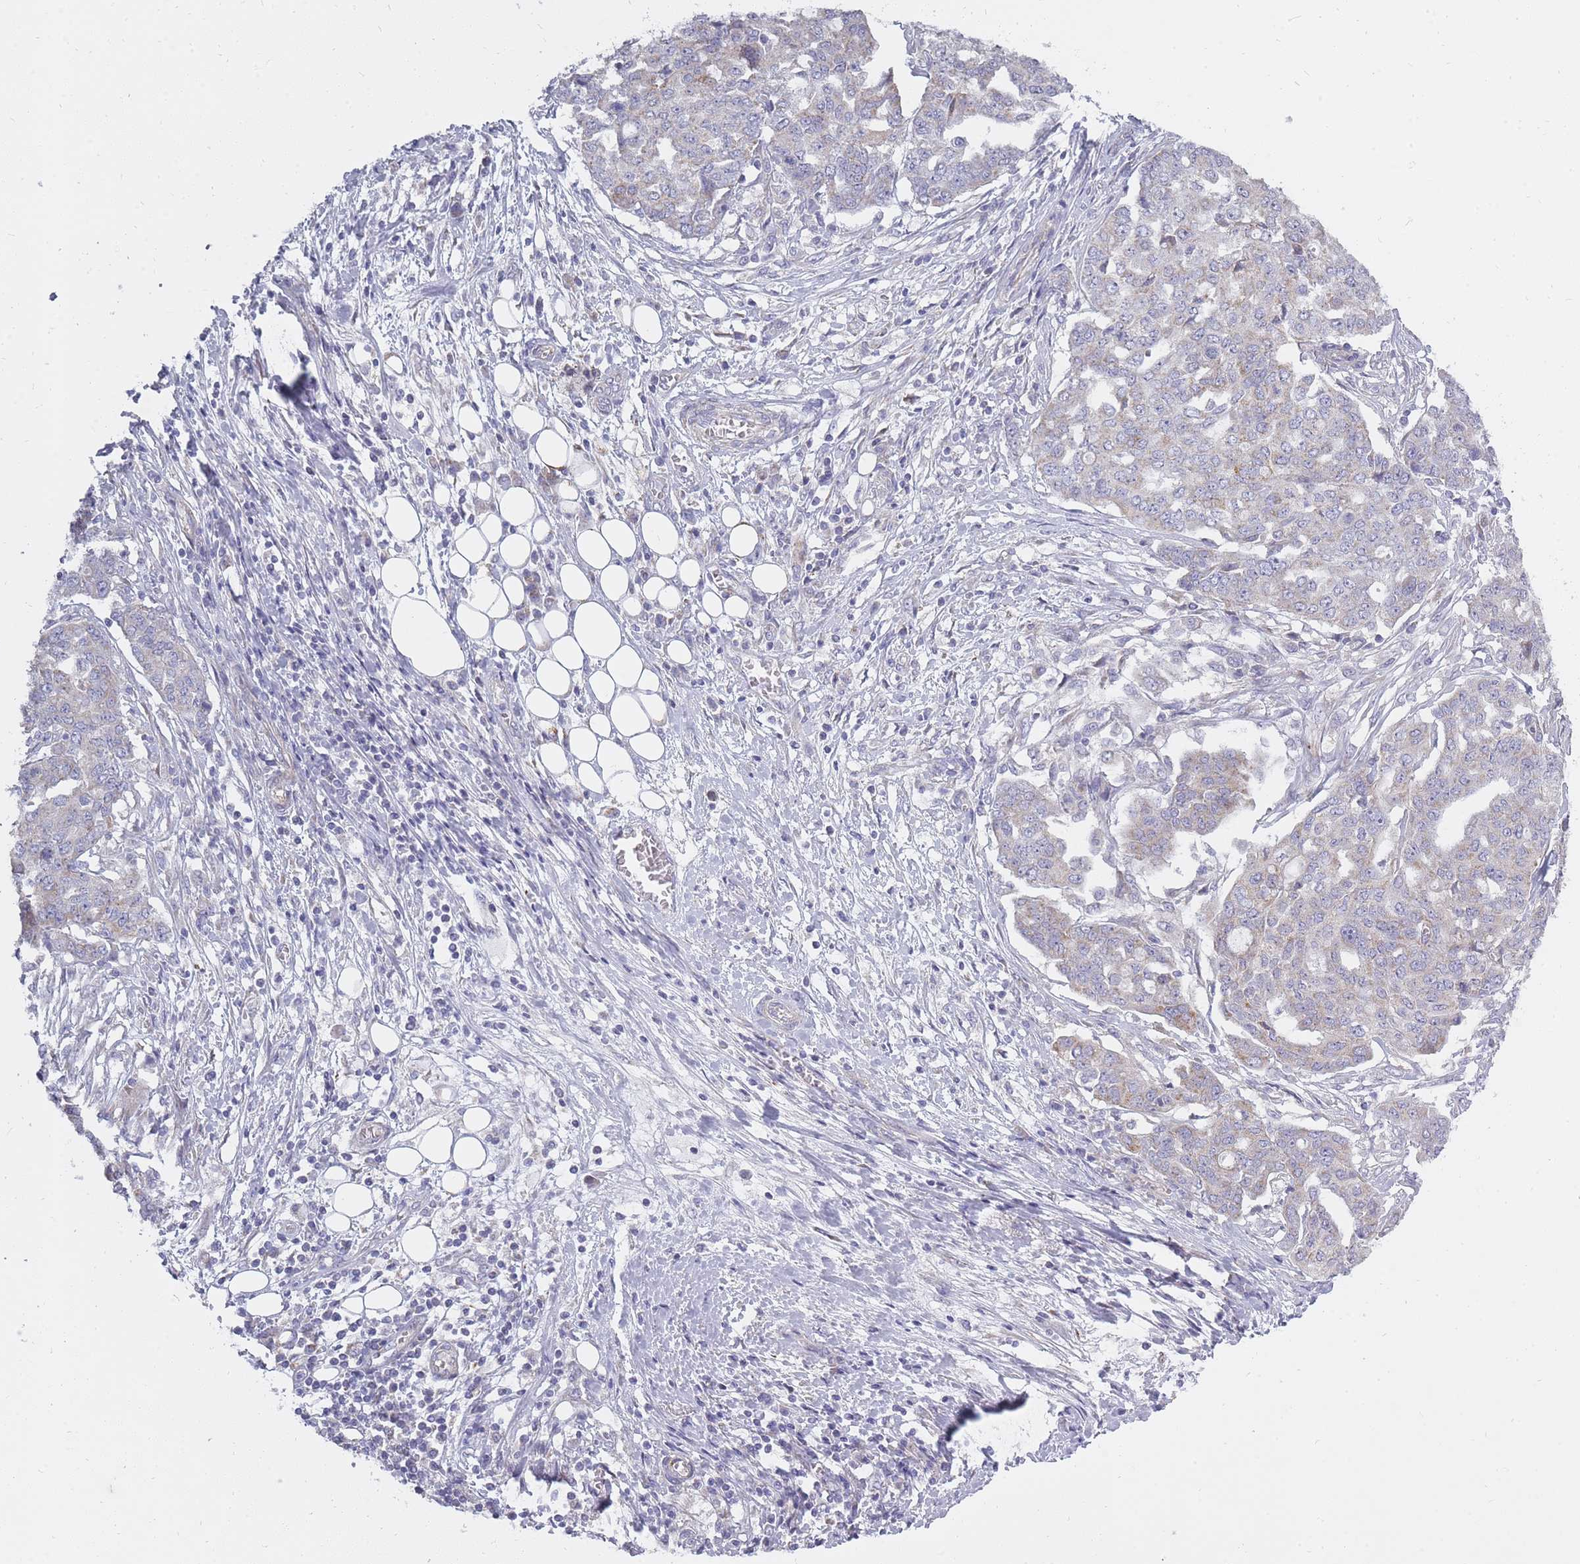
{"staining": {"intensity": "negative", "quantity": "none", "location": "none"}, "tissue": "ovarian cancer", "cell_type": "Tumor cells", "image_type": "cancer", "snomed": [{"axis": "morphology", "description": "Cystadenocarcinoma, serous, NOS"}, {"axis": "topography", "description": "Soft tissue"}, {"axis": "topography", "description": "Ovary"}], "caption": "The immunohistochemistry micrograph has no significant positivity in tumor cells of ovarian cancer (serous cystadenocarcinoma) tissue. (Stains: DAB immunohistochemistry with hematoxylin counter stain, Microscopy: brightfield microscopy at high magnification).", "gene": "ALKBH4", "patient": {"sex": "female", "age": 57}}